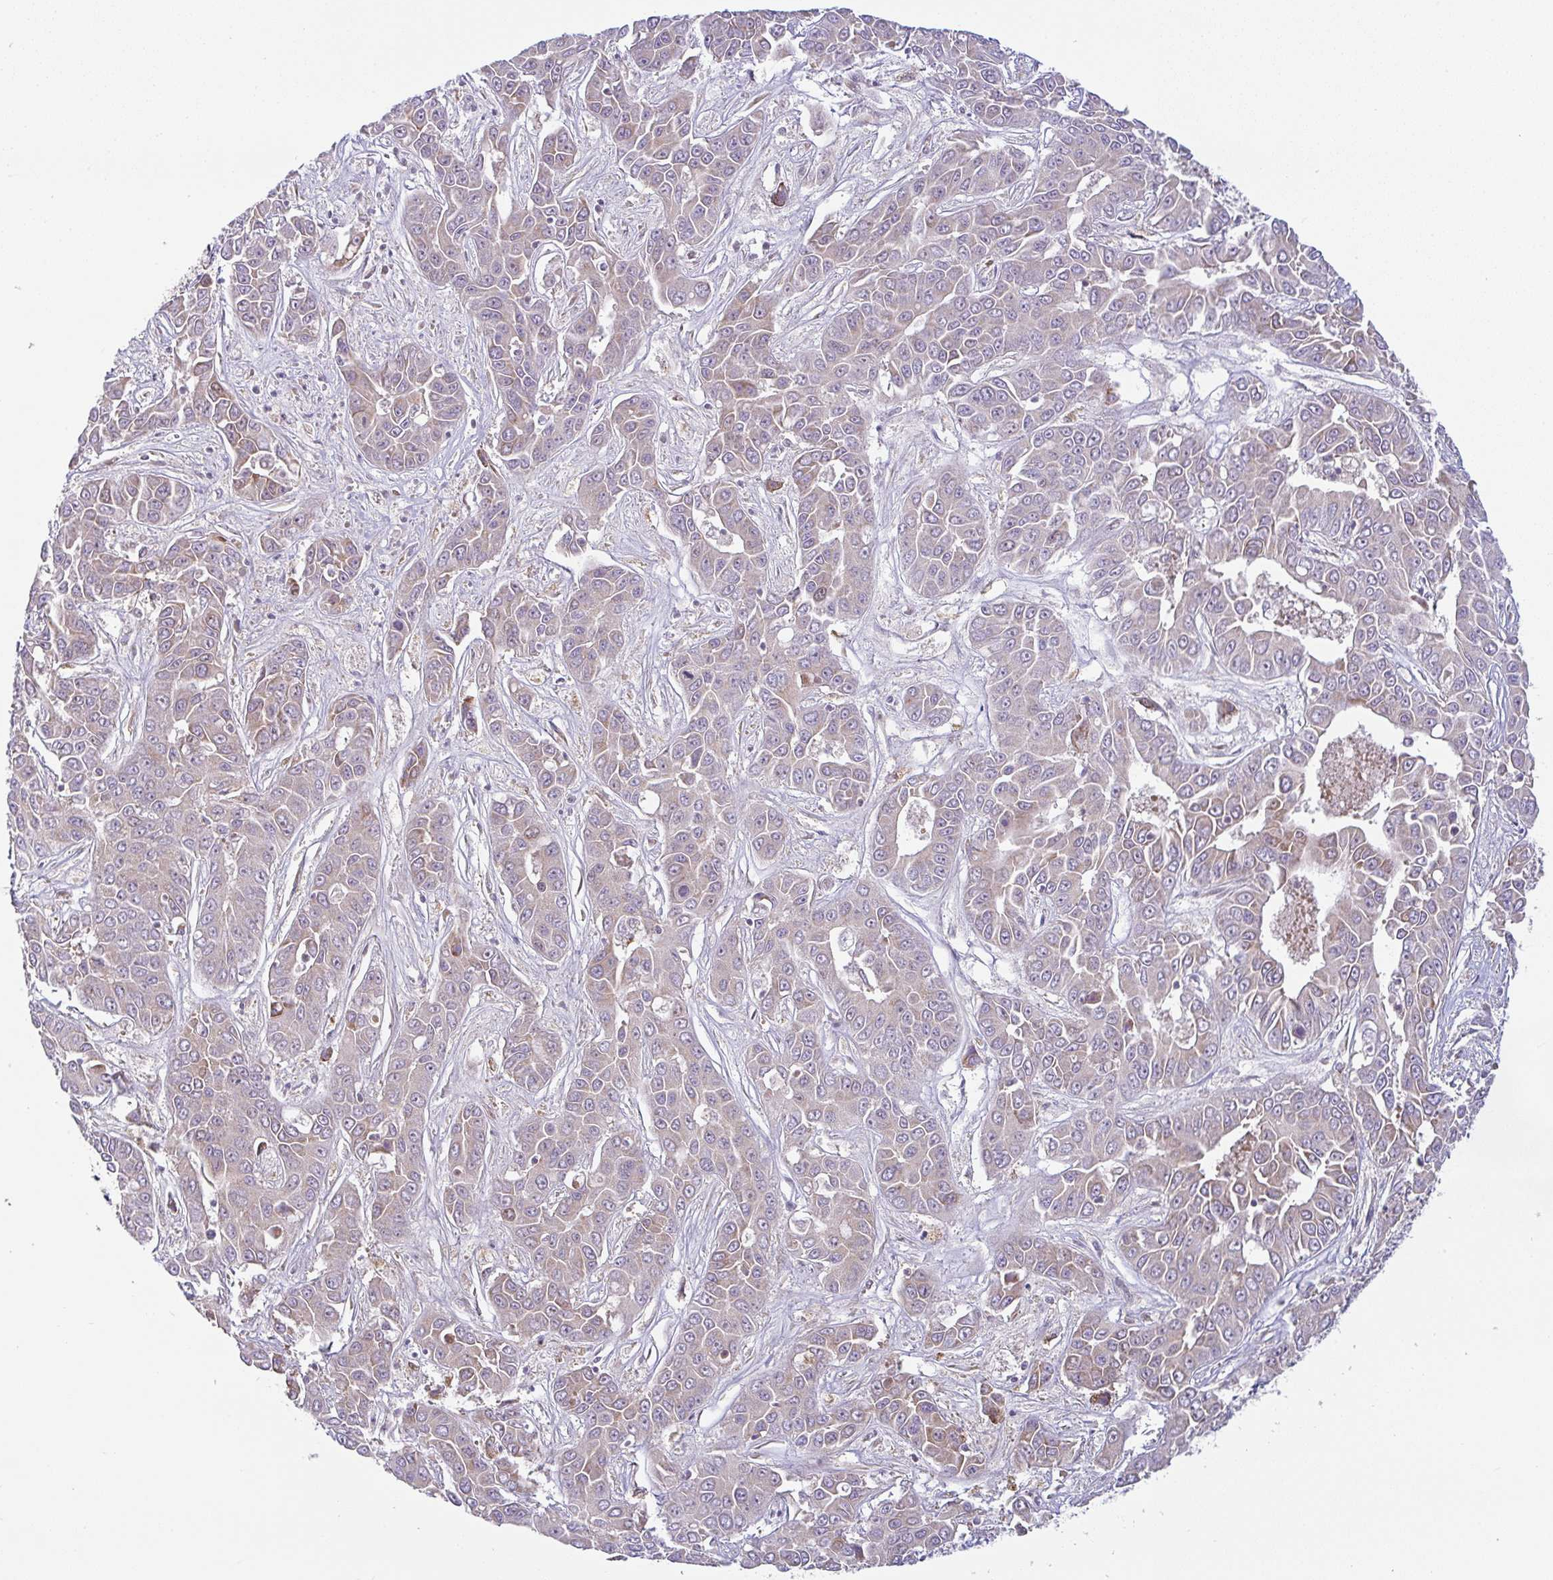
{"staining": {"intensity": "moderate", "quantity": "<25%", "location": "cytoplasmic/membranous,nuclear"}, "tissue": "liver cancer", "cell_type": "Tumor cells", "image_type": "cancer", "snomed": [{"axis": "morphology", "description": "Cholangiocarcinoma"}, {"axis": "topography", "description": "Liver"}], "caption": "Liver cholangiocarcinoma was stained to show a protein in brown. There is low levels of moderate cytoplasmic/membranous and nuclear positivity in about <25% of tumor cells.", "gene": "MOB1A", "patient": {"sex": "female", "age": 52}}